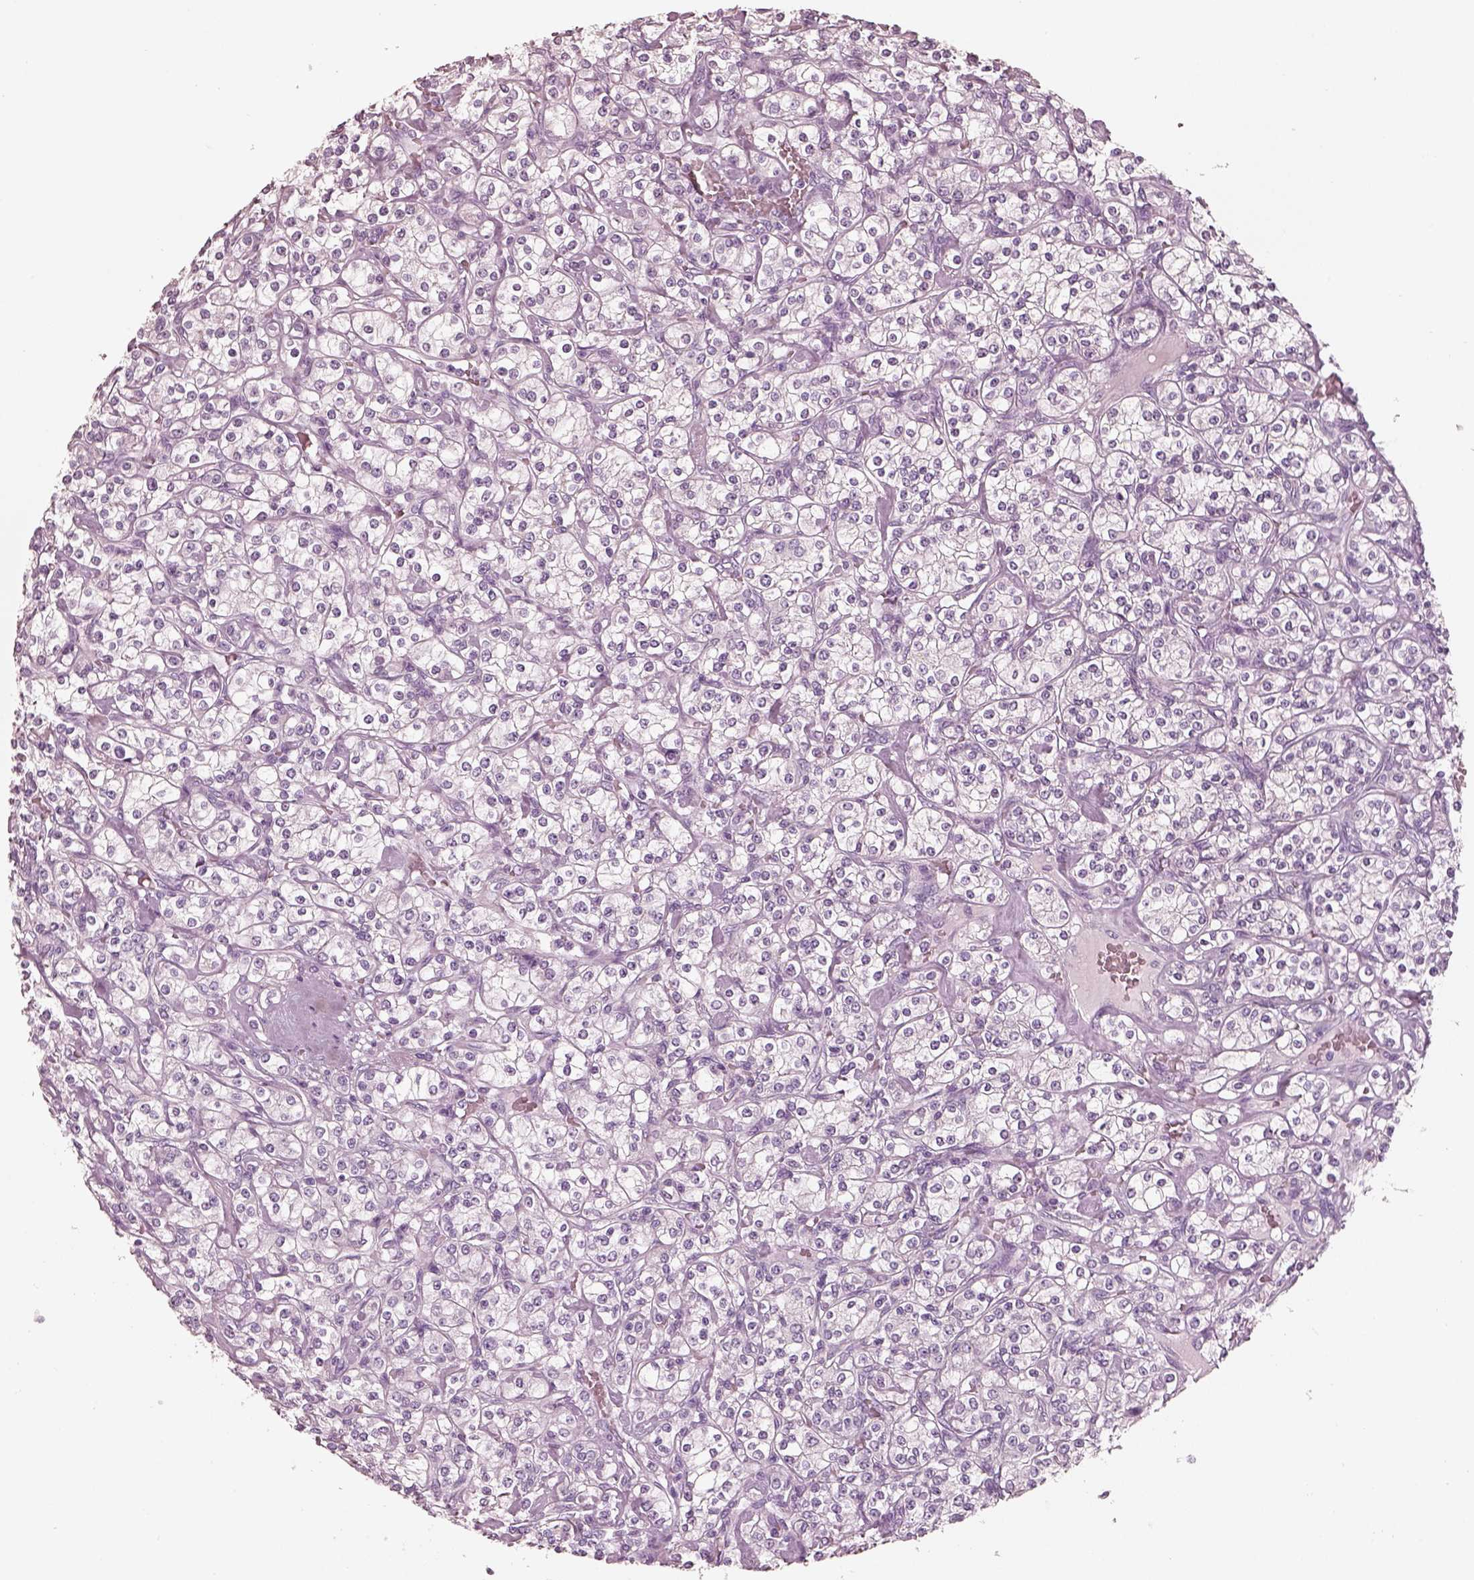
{"staining": {"intensity": "negative", "quantity": "none", "location": "none"}, "tissue": "renal cancer", "cell_type": "Tumor cells", "image_type": "cancer", "snomed": [{"axis": "morphology", "description": "Adenocarcinoma, NOS"}, {"axis": "topography", "description": "Kidney"}], "caption": "There is no significant expression in tumor cells of adenocarcinoma (renal).", "gene": "R3HDML", "patient": {"sex": "male", "age": 77}}